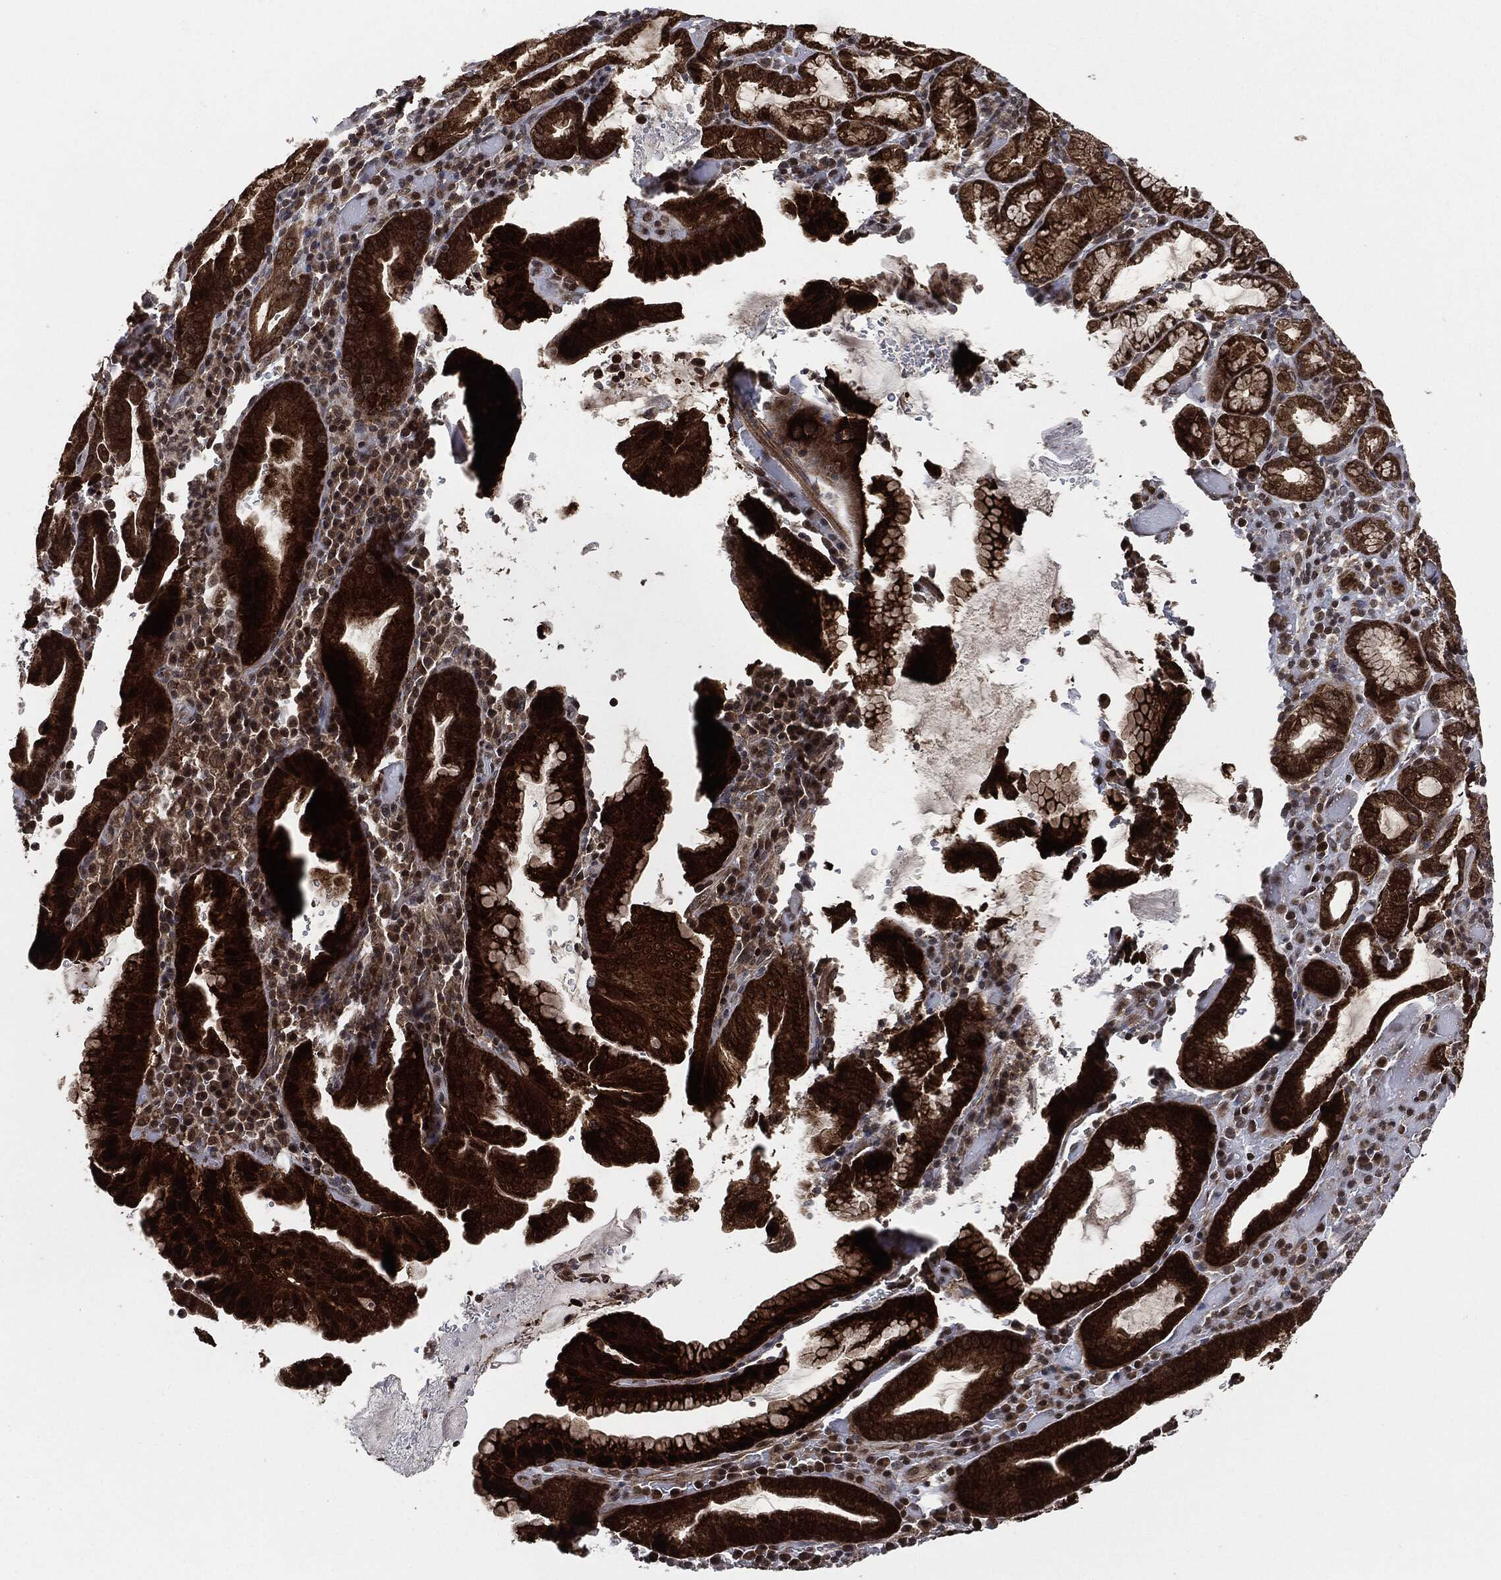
{"staining": {"intensity": "strong", "quantity": ">75%", "location": "cytoplasmic/membranous"}, "tissue": "stomach cancer", "cell_type": "Tumor cells", "image_type": "cancer", "snomed": [{"axis": "morphology", "description": "Adenocarcinoma, NOS"}, {"axis": "topography", "description": "Stomach"}], "caption": "High-power microscopy captured an immunohistochemistry (IHC) micrograph of stomach adenocarcinoma, revealing strong cytoplasmic/membranous staining in about >75% of tumor cells.", "gene": "HRAS", "patient": {"sex": "male", "age": 79}}